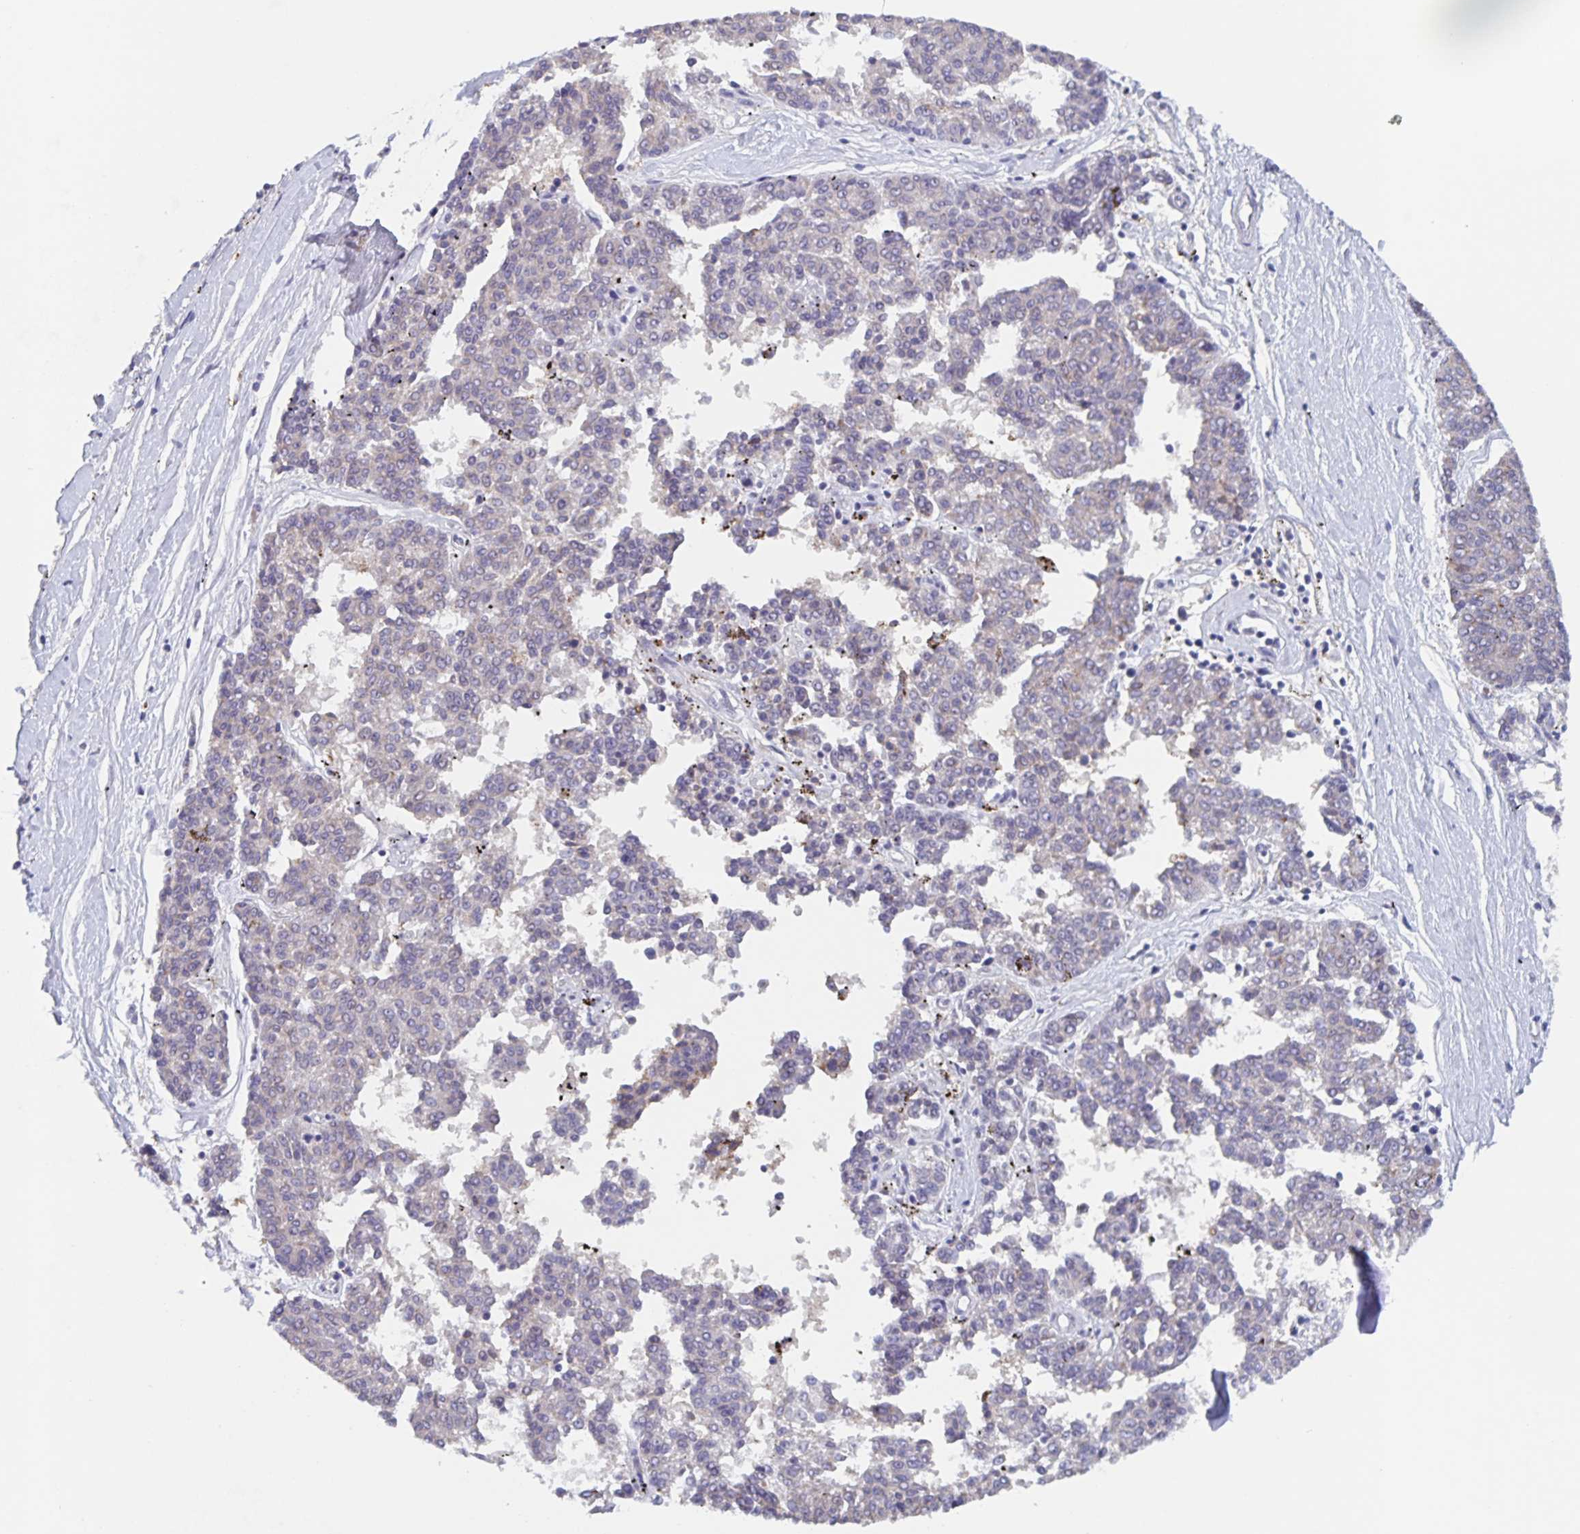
{"staining": {"intensity": "weak", "quantity": "25%-75%", "location": "cytoplasmic/membranous"}, "tissue": "melanoma", "cell_type": "Tumor cells", "image_type": "cancer", "snomed": [{"axis": "morphology", "description": "Malignant melanoma, NOS"}, {"axis": "topography", "description": "Skin"}], "caption": "DAB immunohistochemical staining of melanoma exhibits weak cytoplasmic/membranous protein staining in approximately 25%-75% of tumor cells.", "gene": "CDC42BPG", "patient": {"sex": "female", "age": 72}}